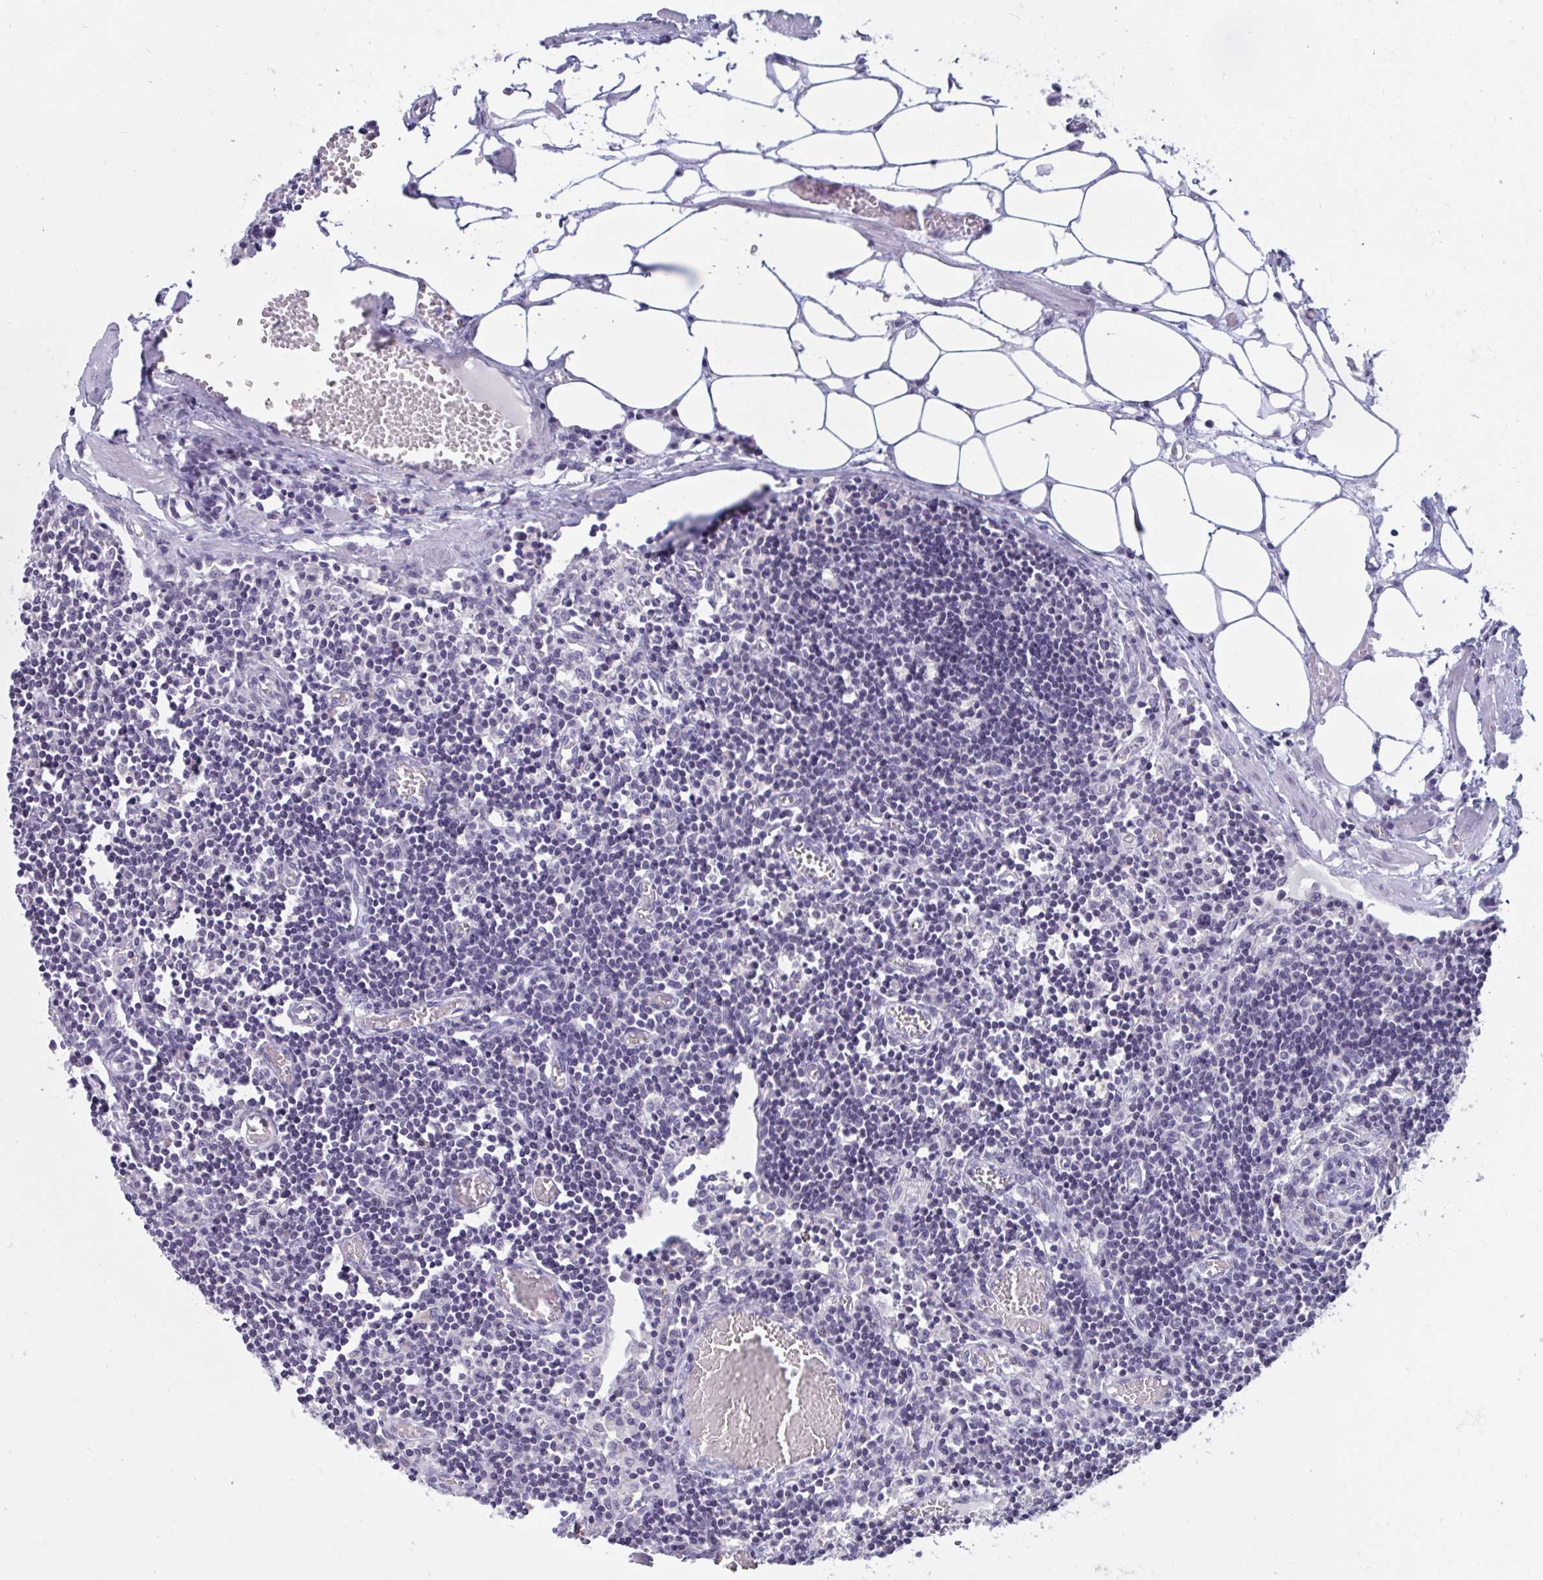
{"staining": {"intensity": "negative", "quantity": "none", "location": "none"}, "tissue": "lymph node", "cell_type": "Germinal center cells", "image_type": "normal", "snomed": [{"axis": "morphology", "description": "Normal tissue, NOS"}, {"axis": "topography", "description": "Lymph node"}], "caption": "Germinal center cells show no significant protein staining in benign lymph node.", "gene": "ARPP19", "patient": {"sex": "male", "age": 66}}